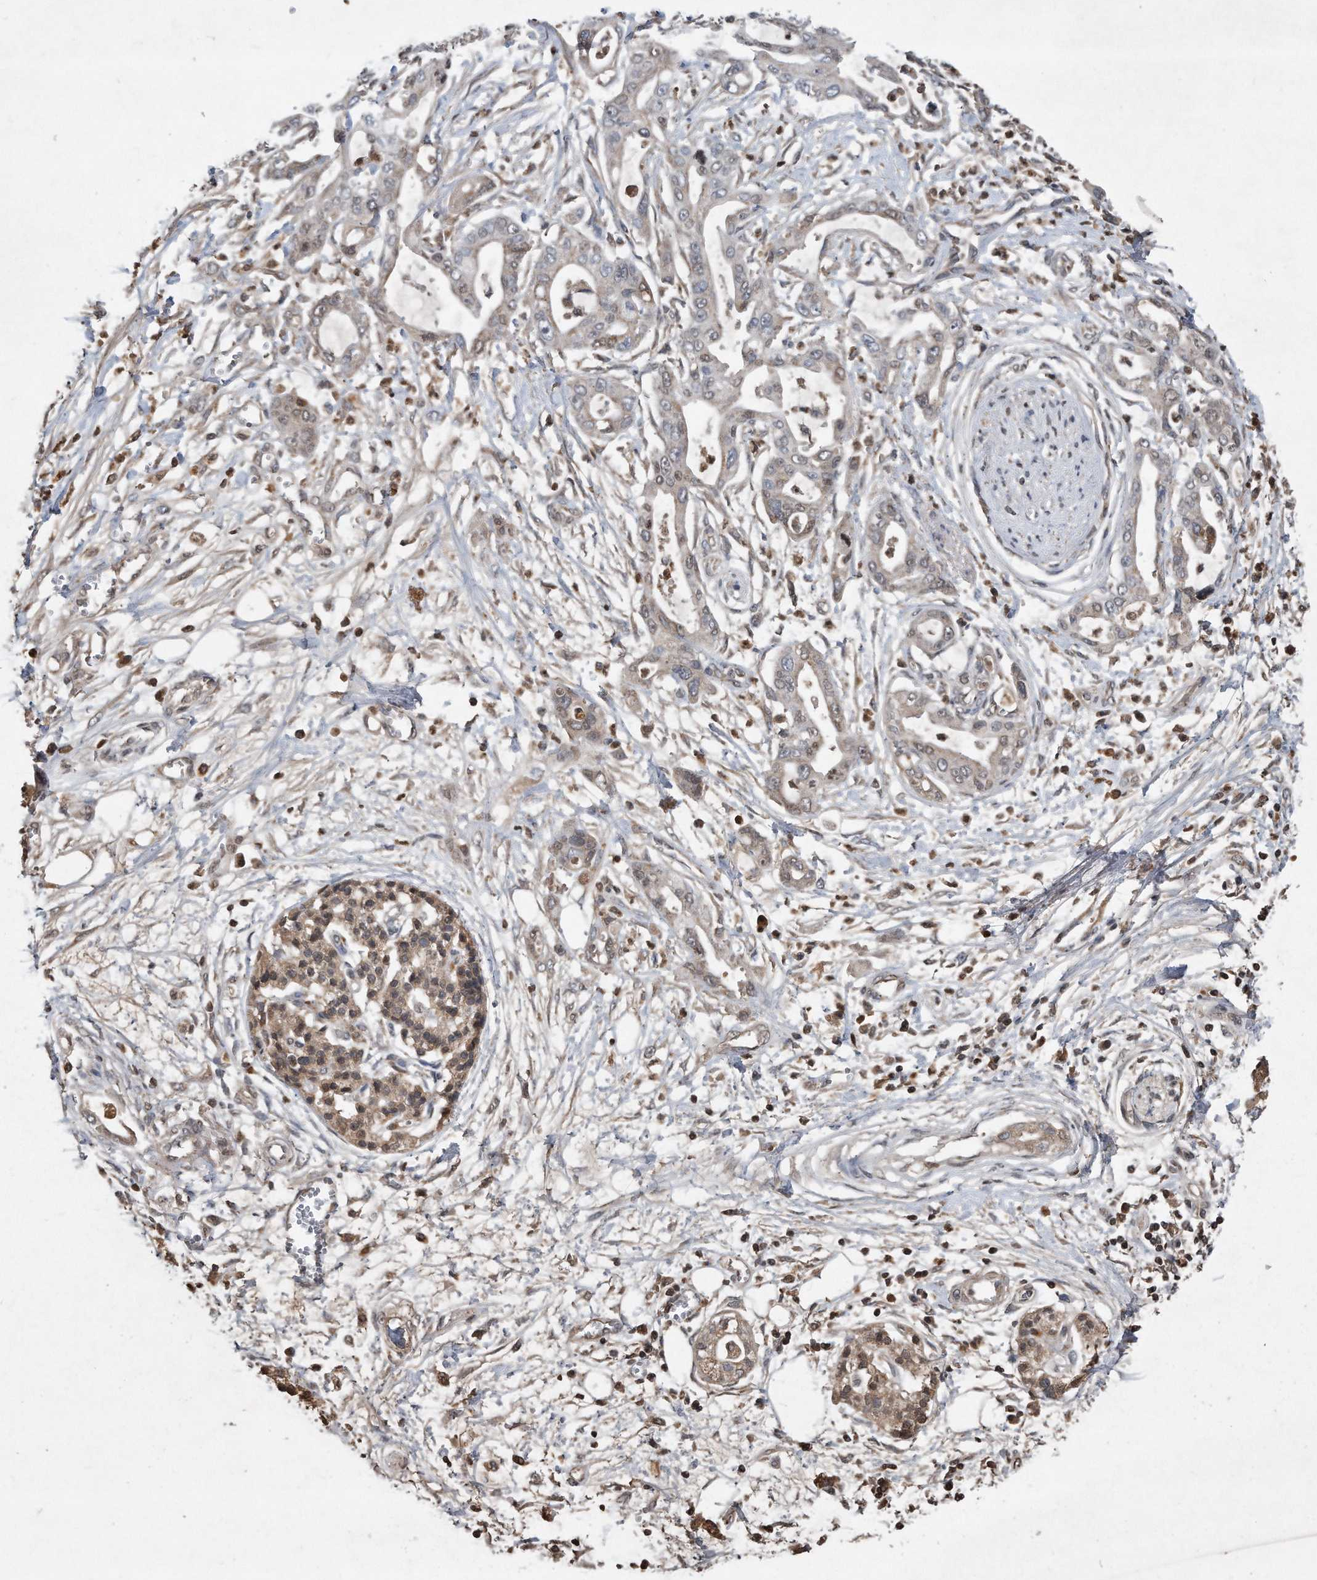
{"staining": {"intensity": "negative", "quantity": "none", "location": "none"}, "tissue": "pancreatic cancer", "cell_type": "Tumor cells", "image_type": "cancer", "snomed": [{"axis": "morphology", "description": "Adenocarcinoma, NOS"}, {"axis": "topography", "description": "Pancreas"}], "caption": "Immunohistochemical staining of human pancreatic adenocarcinoma shows no significant expression in tumor cells. Nuclei are stained in blue.", "gene": "SDHA", "patient": {"sex": "male", "age": 68}}